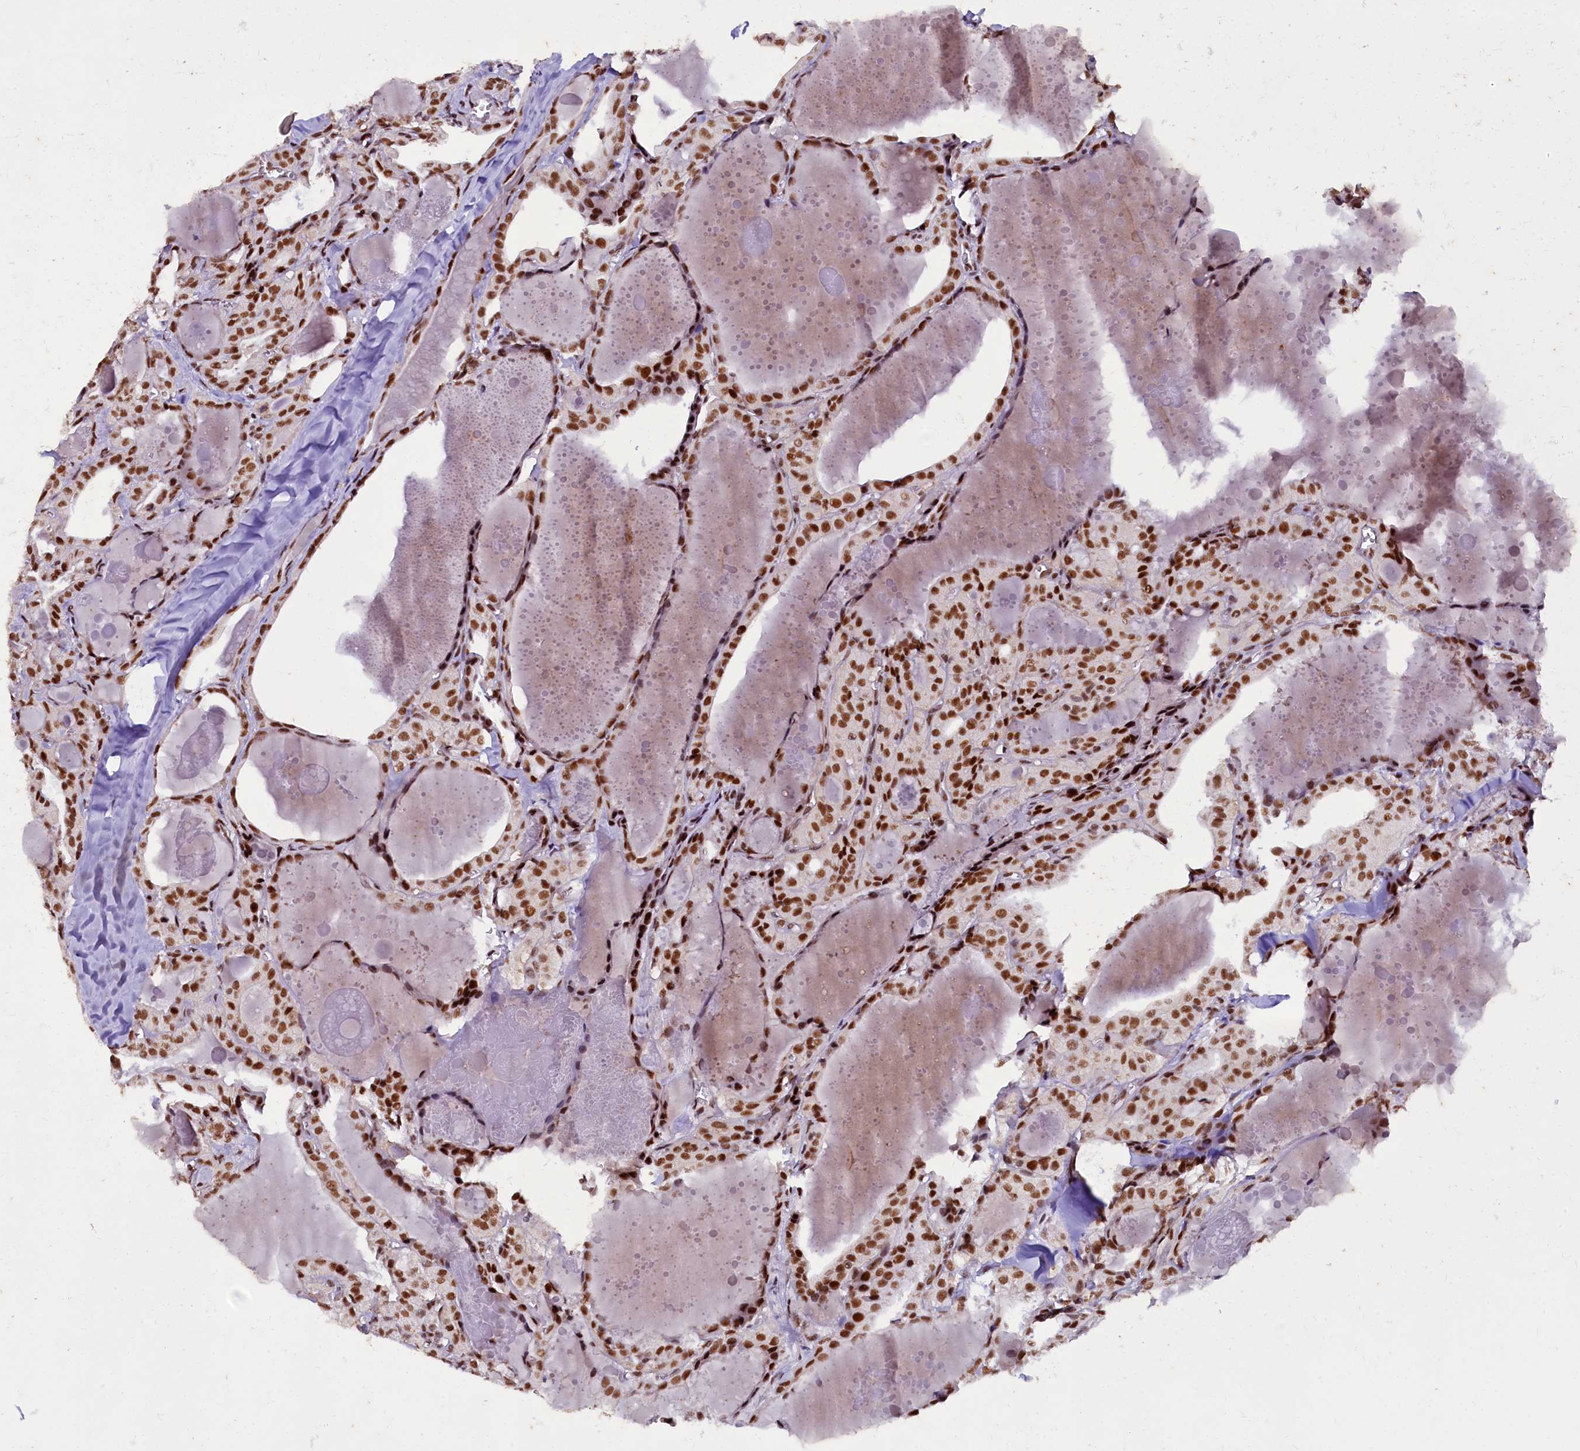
{"staining": {"intensity": "moderate", "quantity": ">75%", "location": "nuclear"}, "tissue": "thyroid cancer", "cell_type": "Tumor cells", "image_type": "cancer", "snomed": [{"axis": "morphology", "description": "Papillary adenocarcinoma, NOS"}, {"axis": "topography", "description": "Thyroid gland"}], "caption": "Immunohistochemistry staining of thyroid cancer (papillary adenocarcinoma), which shows medium levels of moderate nuclear positivity in about >75% of tumor cells indicating moderate nuclear protein positivity. The staining was performed using DAB (brown) for protein detection and nuclei were counterstained in hematoxylin (blue).", "gene": "CPSF7", "patient": {"sex": "male", "age": 52}}